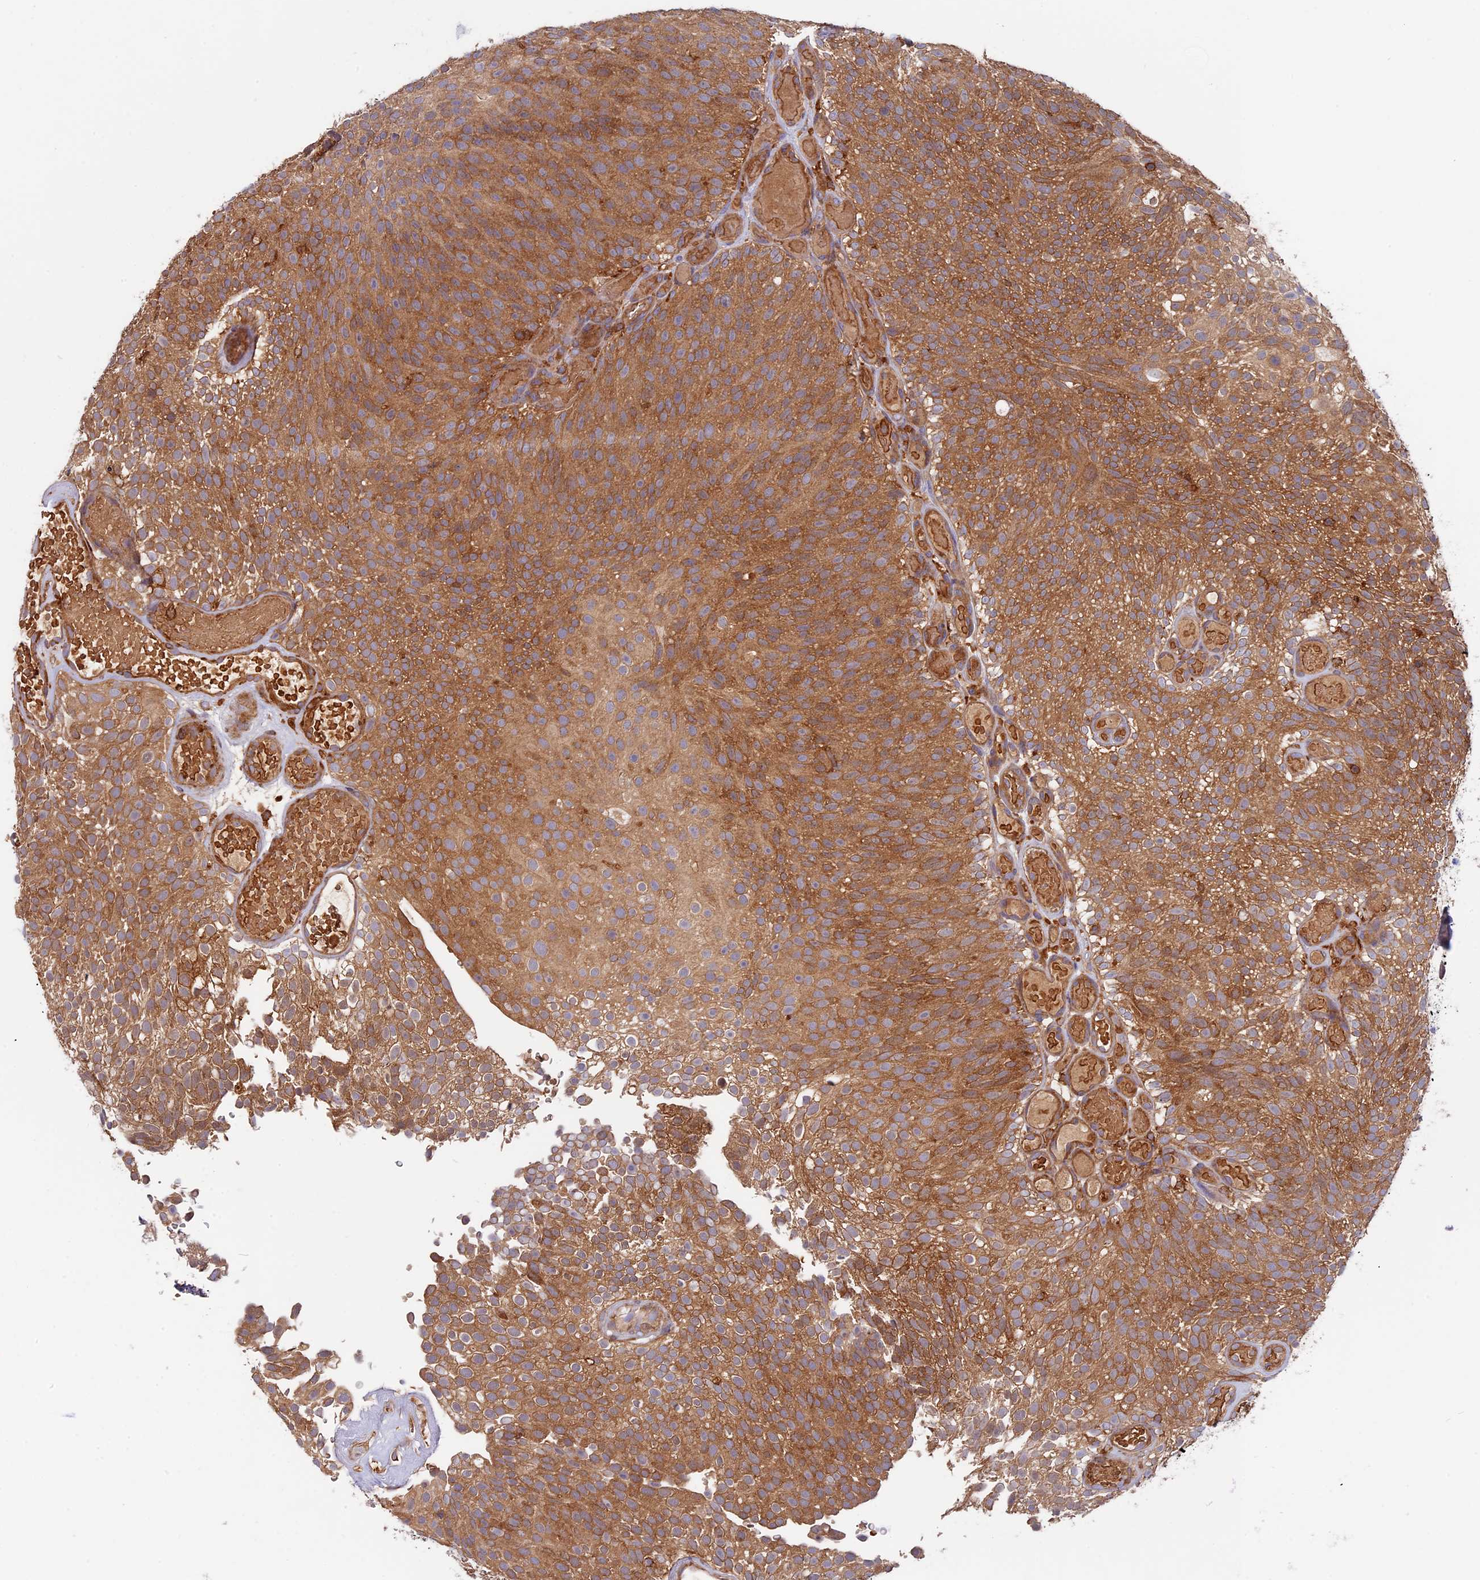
{"staining": {"intensity": "strong", "quantity": ">75%", "location": "cytoplasmic/membranous"}, "tissue": "urothelial cancer", "cell_type": "Tumor cells", "image_type": "cancer", "snomed": [{"axis": "morphology", "description": "Urothelial carcinoma, Low grade"}, {"axis": "topography", "description": "Urinary bladder"}], "caption": "Strong cytoplasmic/membranous expression is appreciated in approximately >75% of tumor cells in low-grade urothelial carcinoma. The staining was performed using DAB (3,3'-diaminobenzidine) to visualize the protein expression in brown, while the nuclei were stained in blue with hematoxylin (Magnification: 20x).", "gene": "MYO9B", "patient": {"sex": "male", "age": 78}}